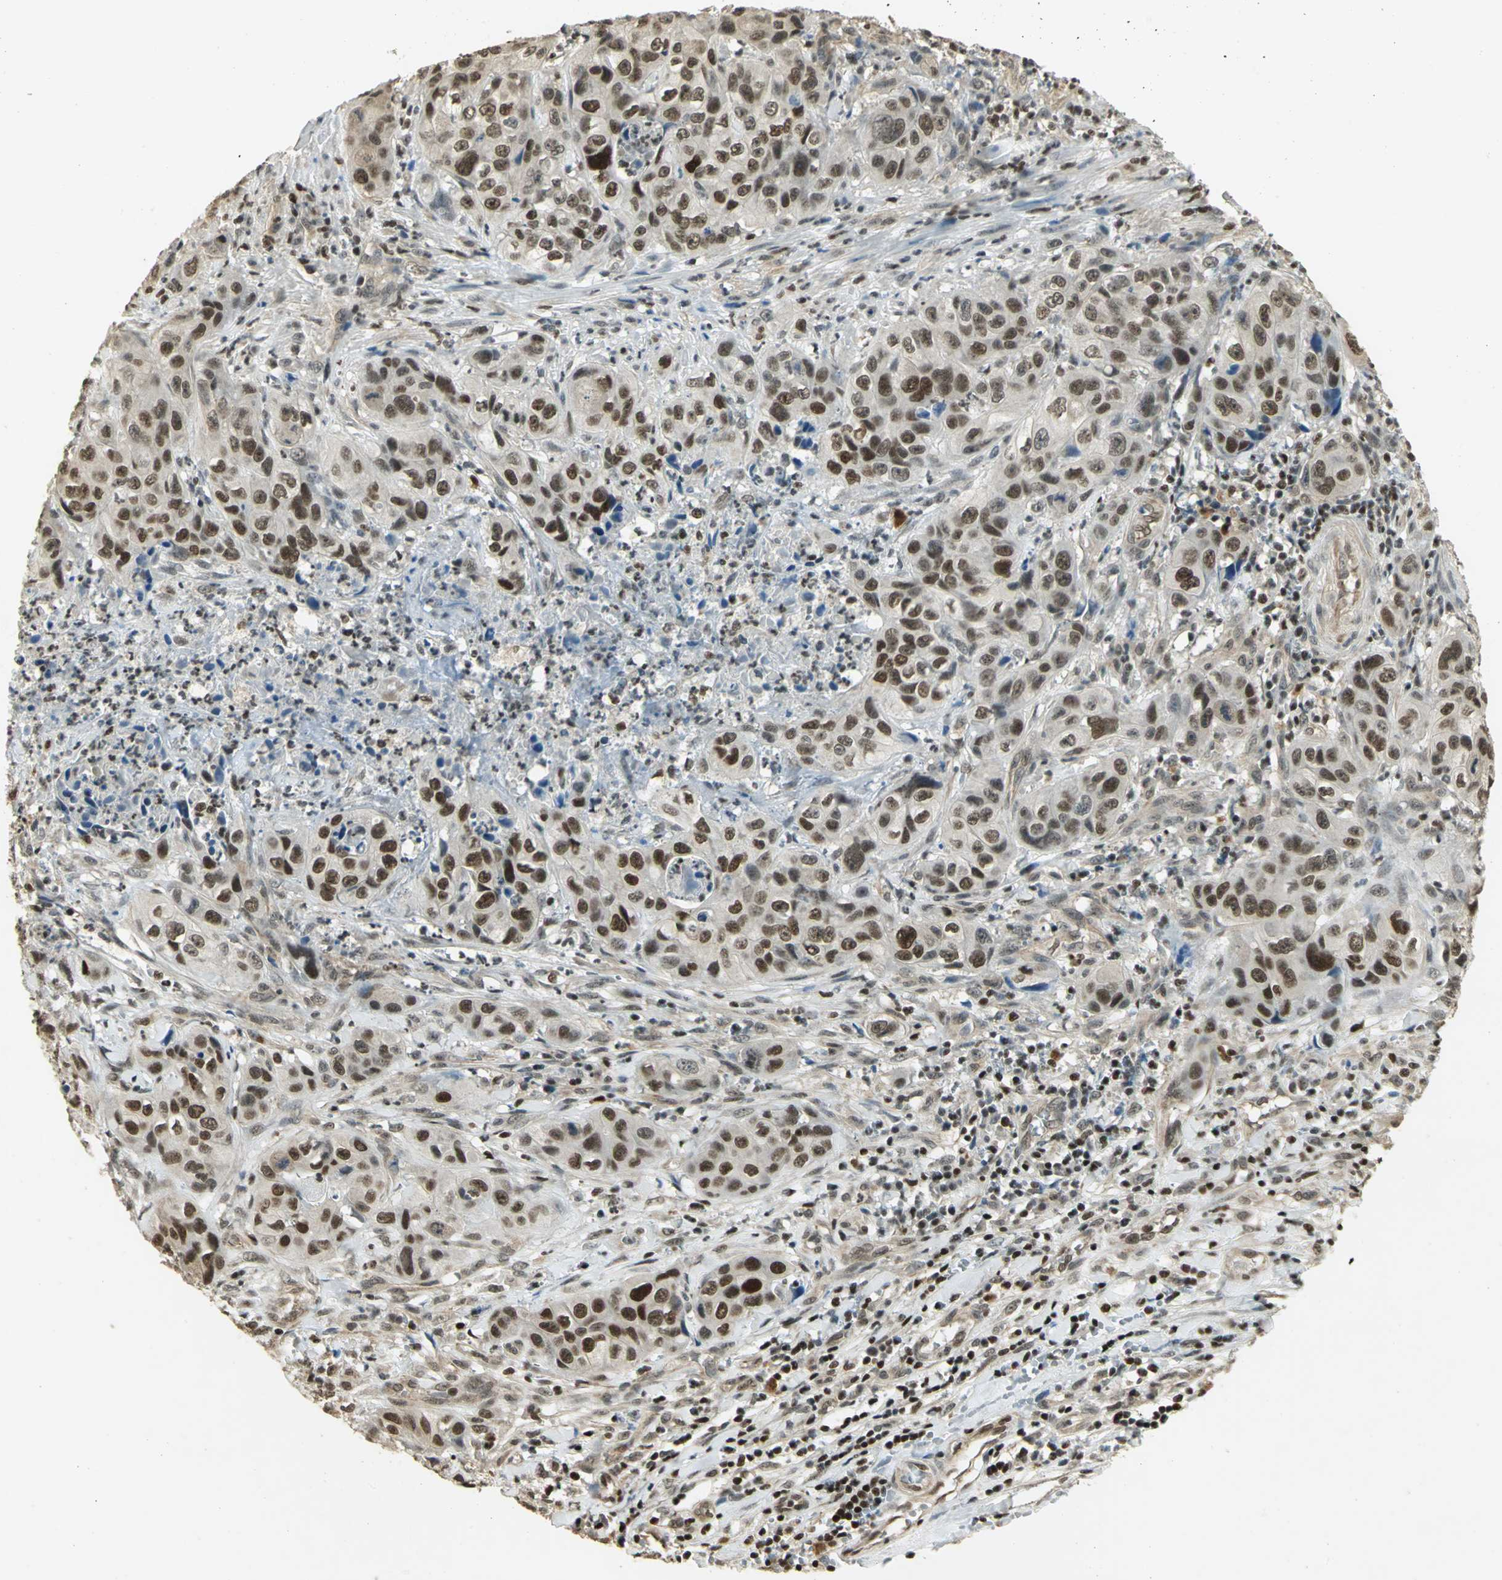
{"staining": {"intensity": "strong", "quantity": ">75%", "location": "nuclear"}, "tissue": "liver cancer", "cell_type": "Tumor cells", "image_type": "cancer", "snomed": [{"axis": "morphology", "description": "Cholangiocarcinoma"}, {"axis": "topography", "description": "Liver"}], "caption": "A high amount of strong nuclear expression is identified in about >75% of tumor cells in liver cancer tissue. Nuclei are stained in blue.", "gene": "ELF1", "patient": {"sex": "female", "age": 61}}